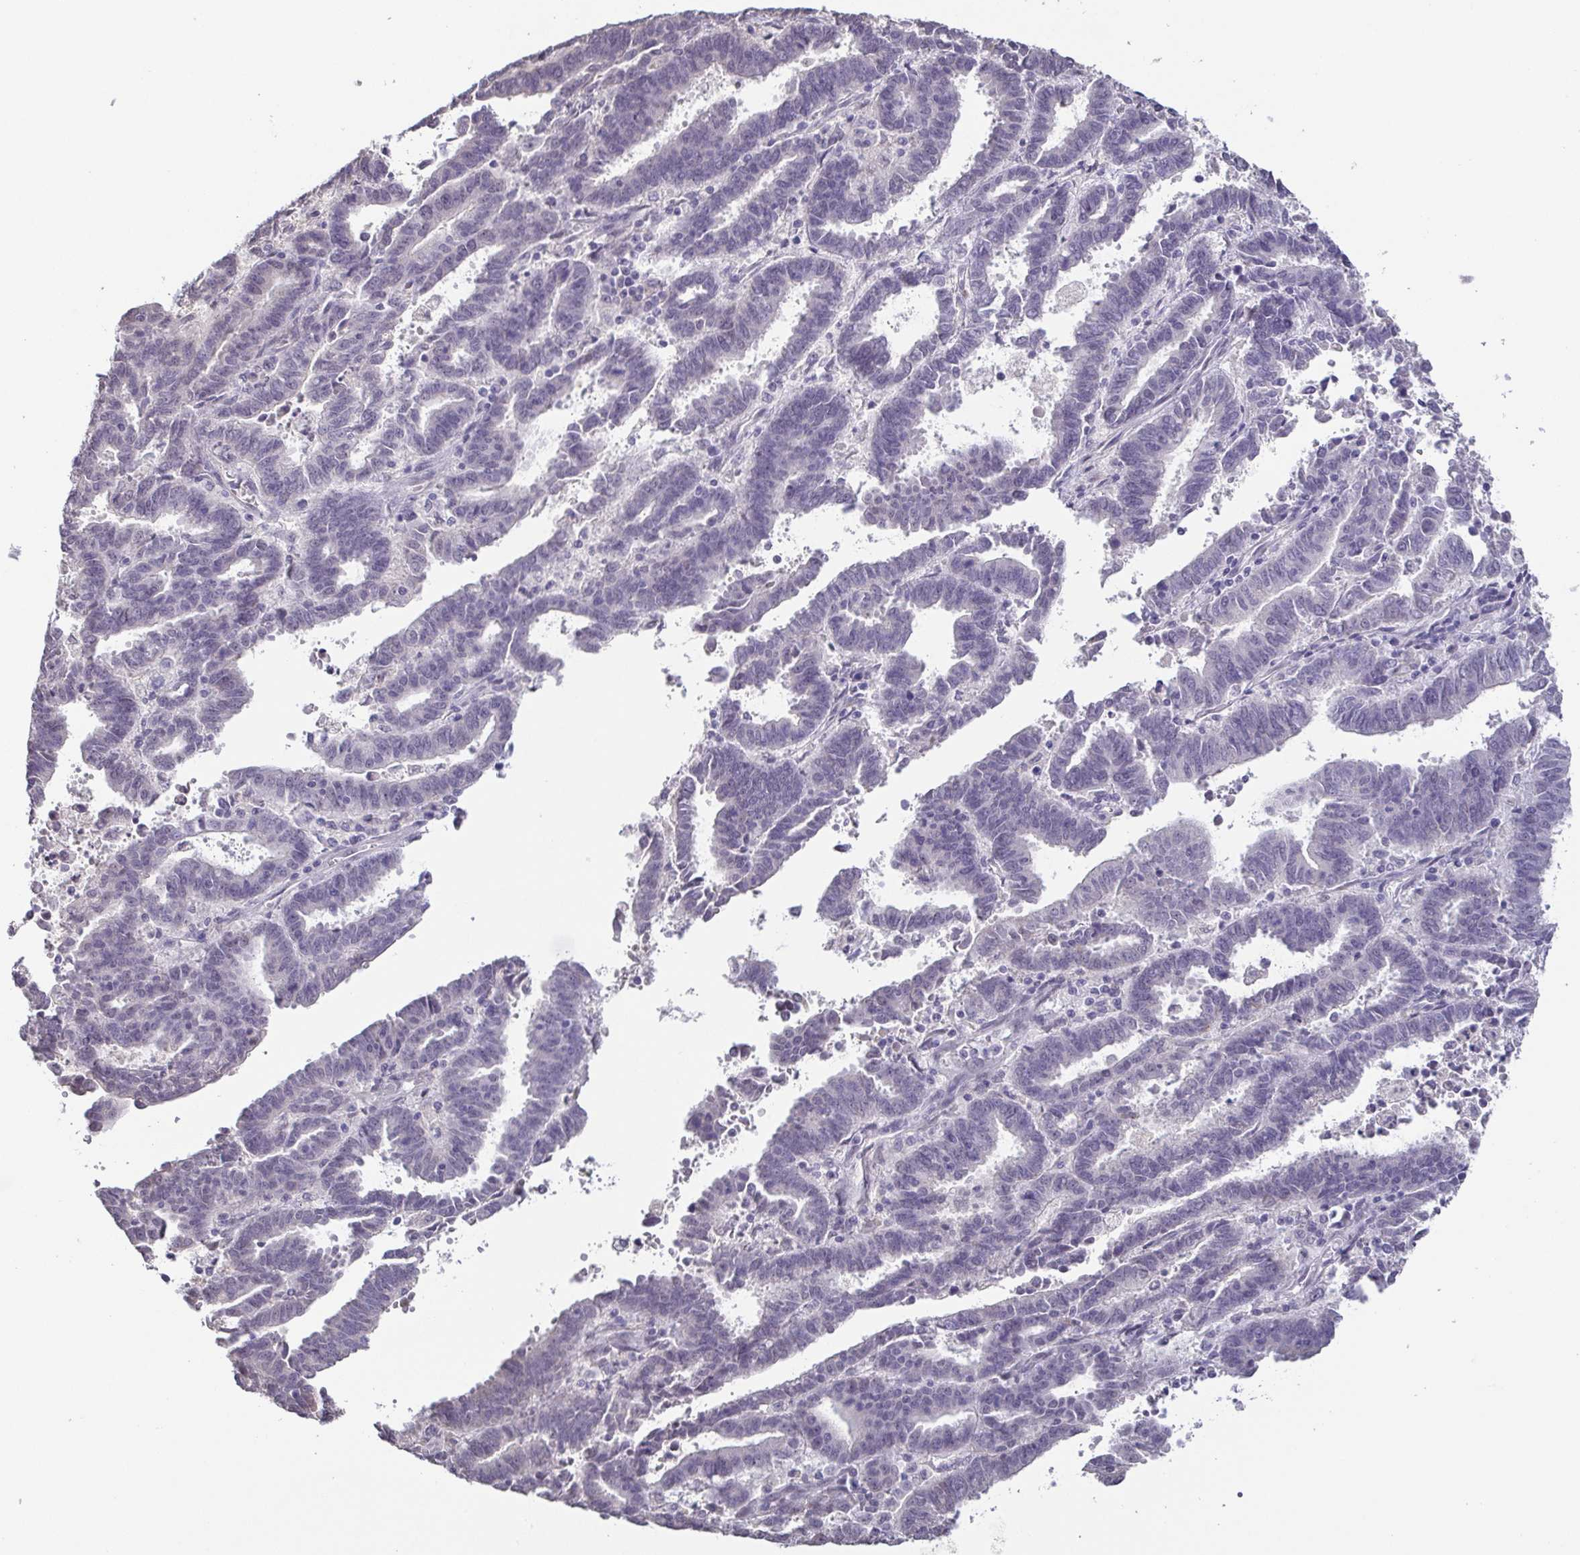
{"staining": {"intensity": "negative", "quantity": "none", "location": "none"}, "tissue": "endometrial cancer", "cell_type": "Tumor cells", "image_type": "cancer", "snomed": [{"axis": "morphology", "description": "Adenocarcinoma, NOS"}, {"axis": "topography", "description": "Uterus"}], "caption": "Tumor cells show no significant protein staining in endometrial cancer (adenocarcinoma).", "gene": "NEFH", "patient": {"sex": "female", "age": 83}}